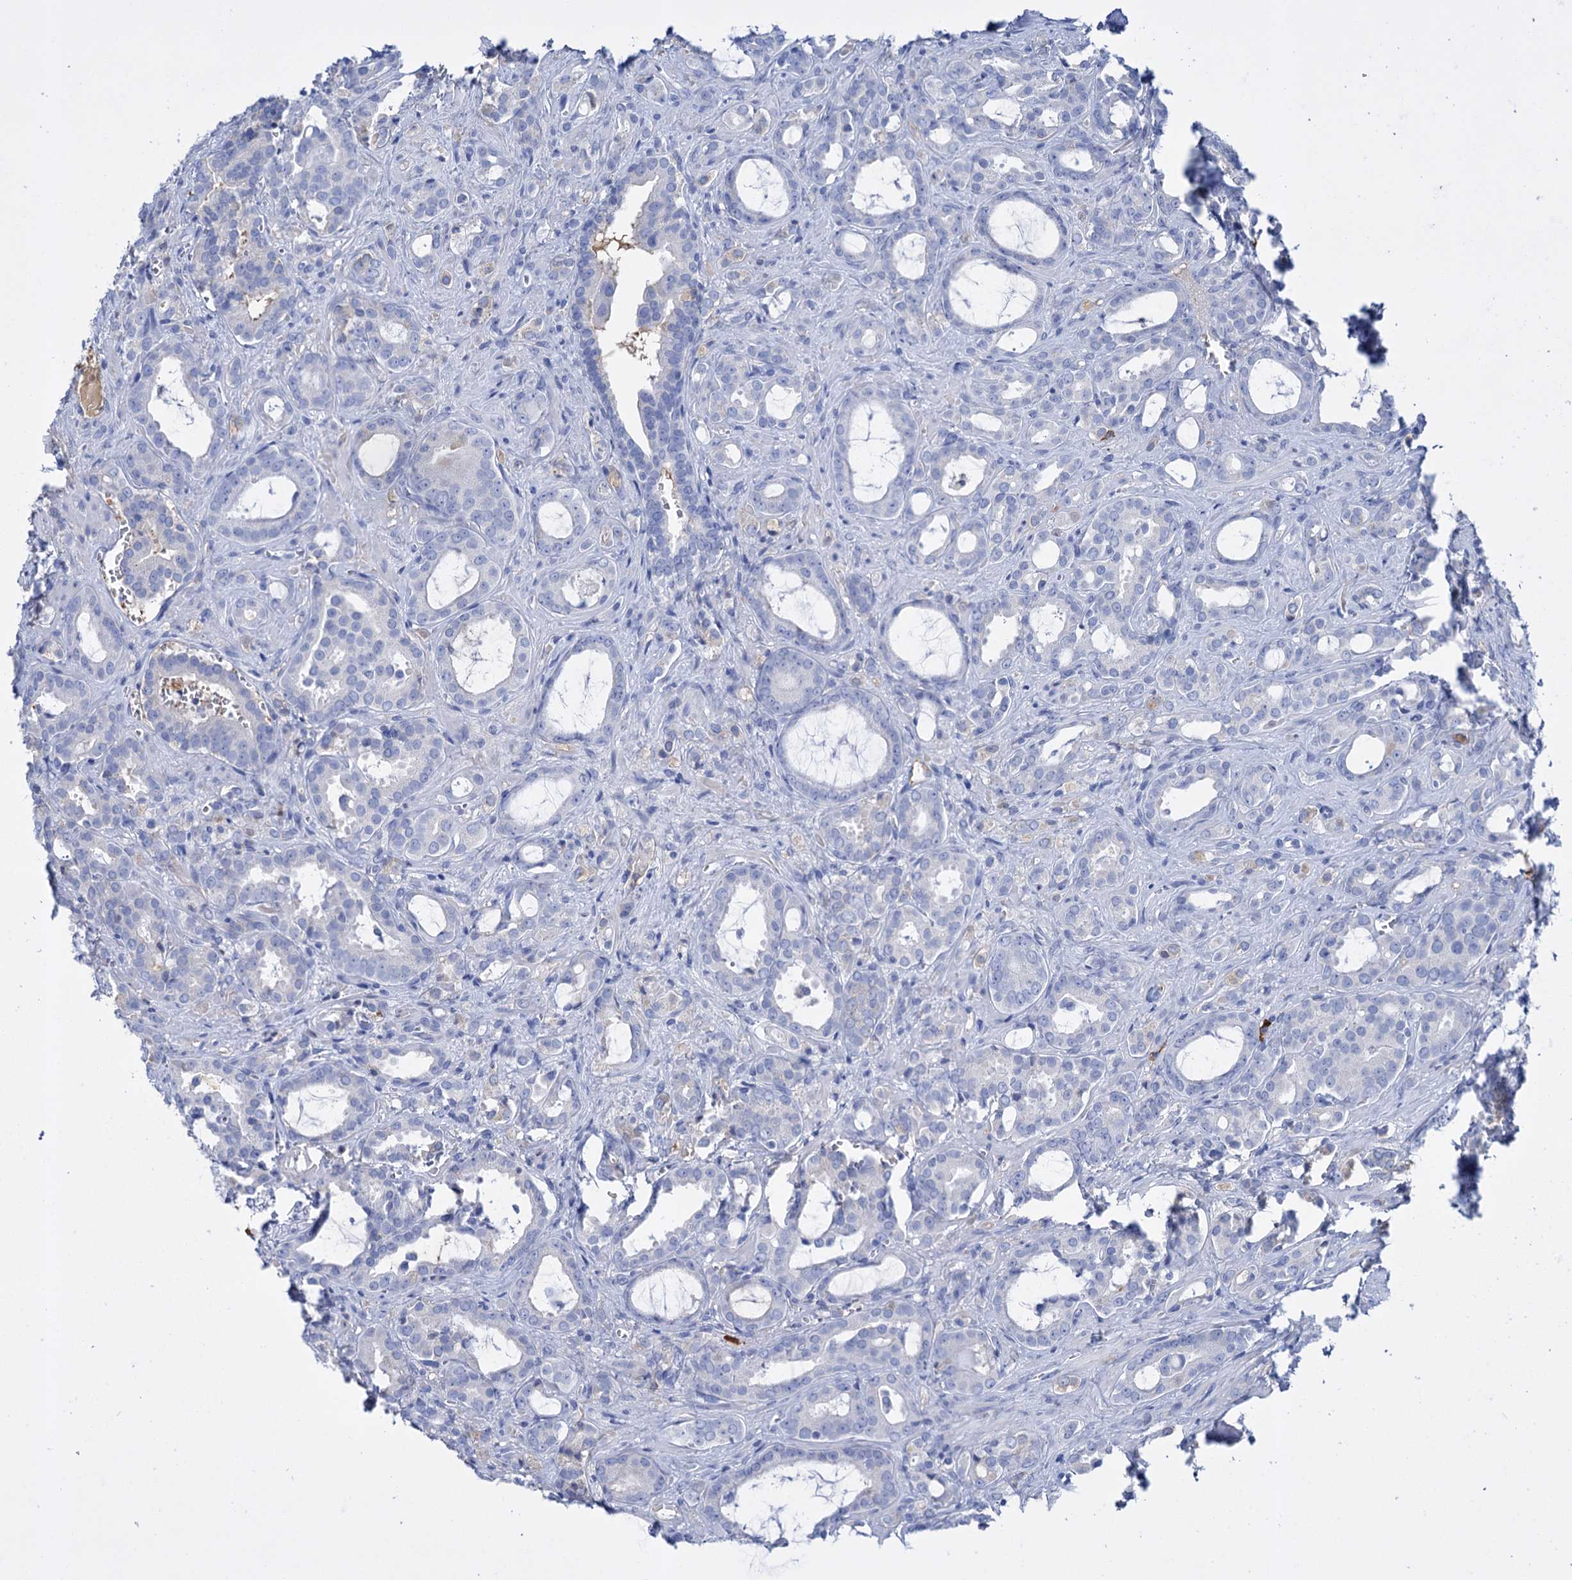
{"staining": {"intensity": "negative", "quantity": "none", "location": "none"}, "tissue": "prostate cancer", "cell_type": "Tumor cells", "image_type": "cancer", "snomed": [{"axis": "morphology", "description": "Adenocarcinoma, High grade"}, {"axis": "topography", "description": "Prostate"}], "caption": "There is no significant positivity in tumor cells of prostate high-grade adenocarcinoma. The staining was performed using DAB to visualize the protein expression in brown, while the nuclei were stained in blue with hematoxylin (Magnification: 20x).", "gene": "FBXW12", "patient": {"sex": "male", "age": 72}}